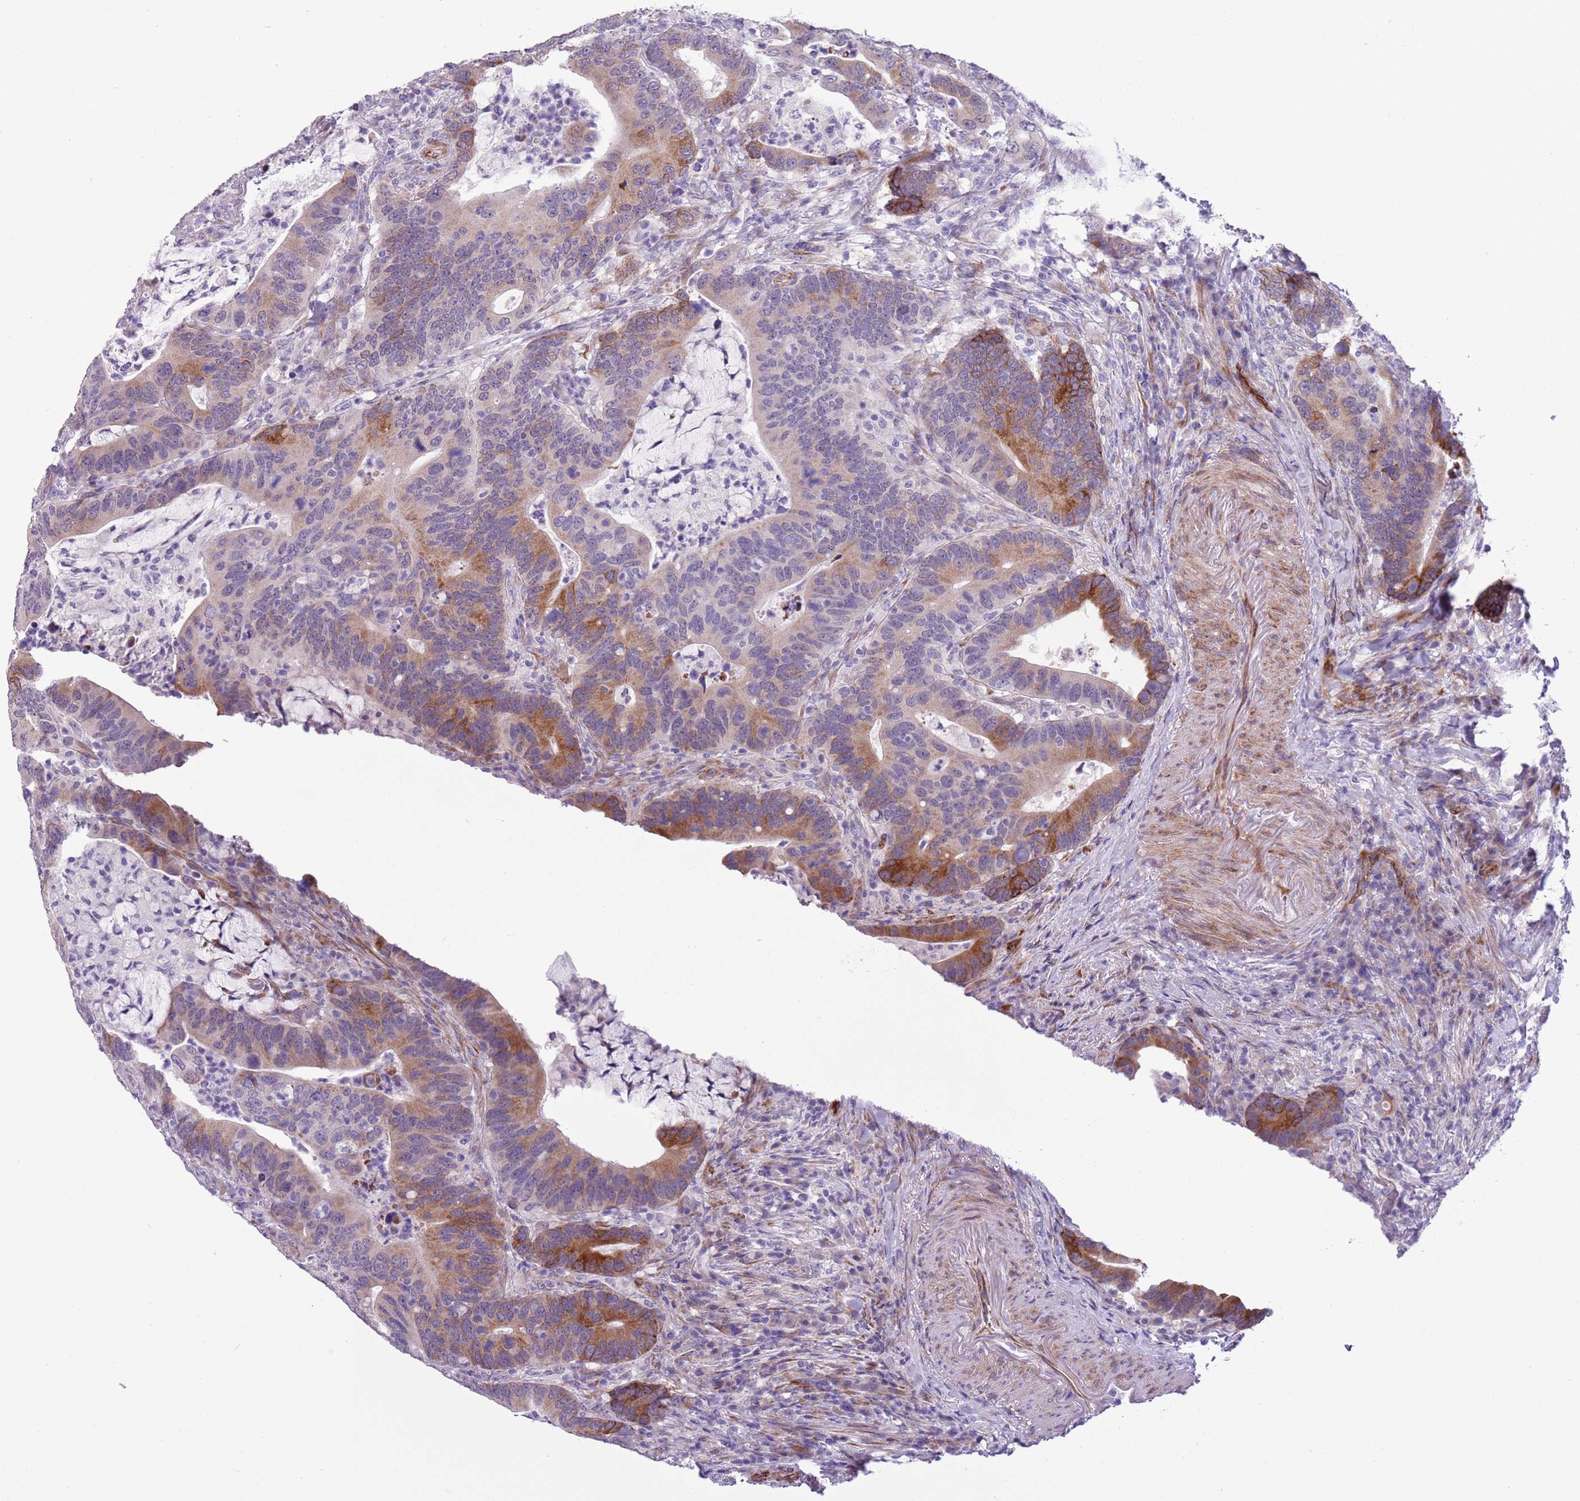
{"staining": {"intensity": "strong", "quantity": "<25%", "location": "cytoplasmic/membranous"}, "tissue": "colorectal cancer", "cell_type": "Tumor cells", "image_type": "cancer", "snomed": [{"axis": "morphology", "description": "Adenocarcinoma, NOS"}, {"axis": "topography", "description": "Colon"}], "caption": "A medium amount of strong cytoplasmic/membranous staining is present in about <25% of tumor cells in adenocarcinoma (colorectal) tissue.", "gene": "MRPL32", "patient": {"sex": "female", "age": 66}}